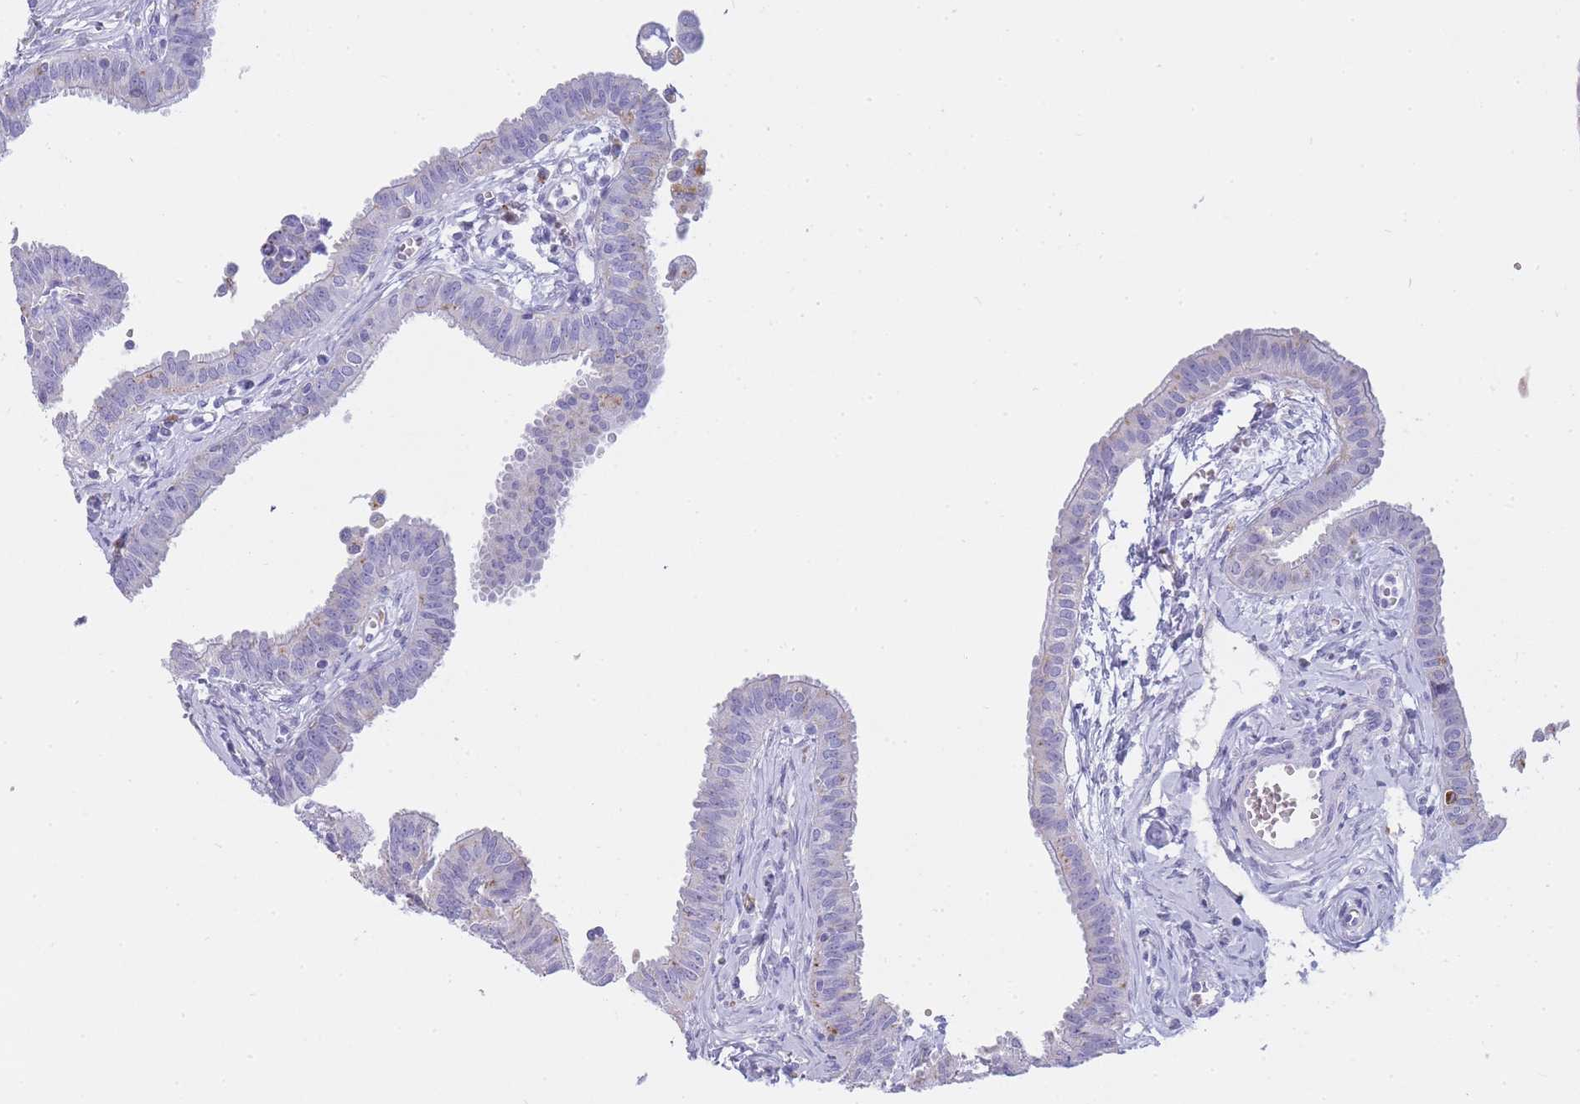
{"staining": {"intensity": "negative", "quantity": "none", "location": "none"}, "tissue": "fallopian tube", "cell_type": "Glandular cells", "image_type": "normal", "snomed": [{"axis": "morphology", "description": "Normal tissue, NOS"}, {"axis": "morphology", "description": "Carcinoma, NOS"}, {"axis": "topography", "description": "Fallopian tube"}, {"axis": "topography", "description": "Ovary"}], "caption": "Immunohistochemistry of normal fallopian tube exhibits no positivity in glandular cells. The staining was performed using DAB to visualize the protein expression in brown, while the nuclei were stained in blue with hematoxylin (Magnification: 20x).", "gene": "GAA", "patient": {"sex": "female", "age": 59}}